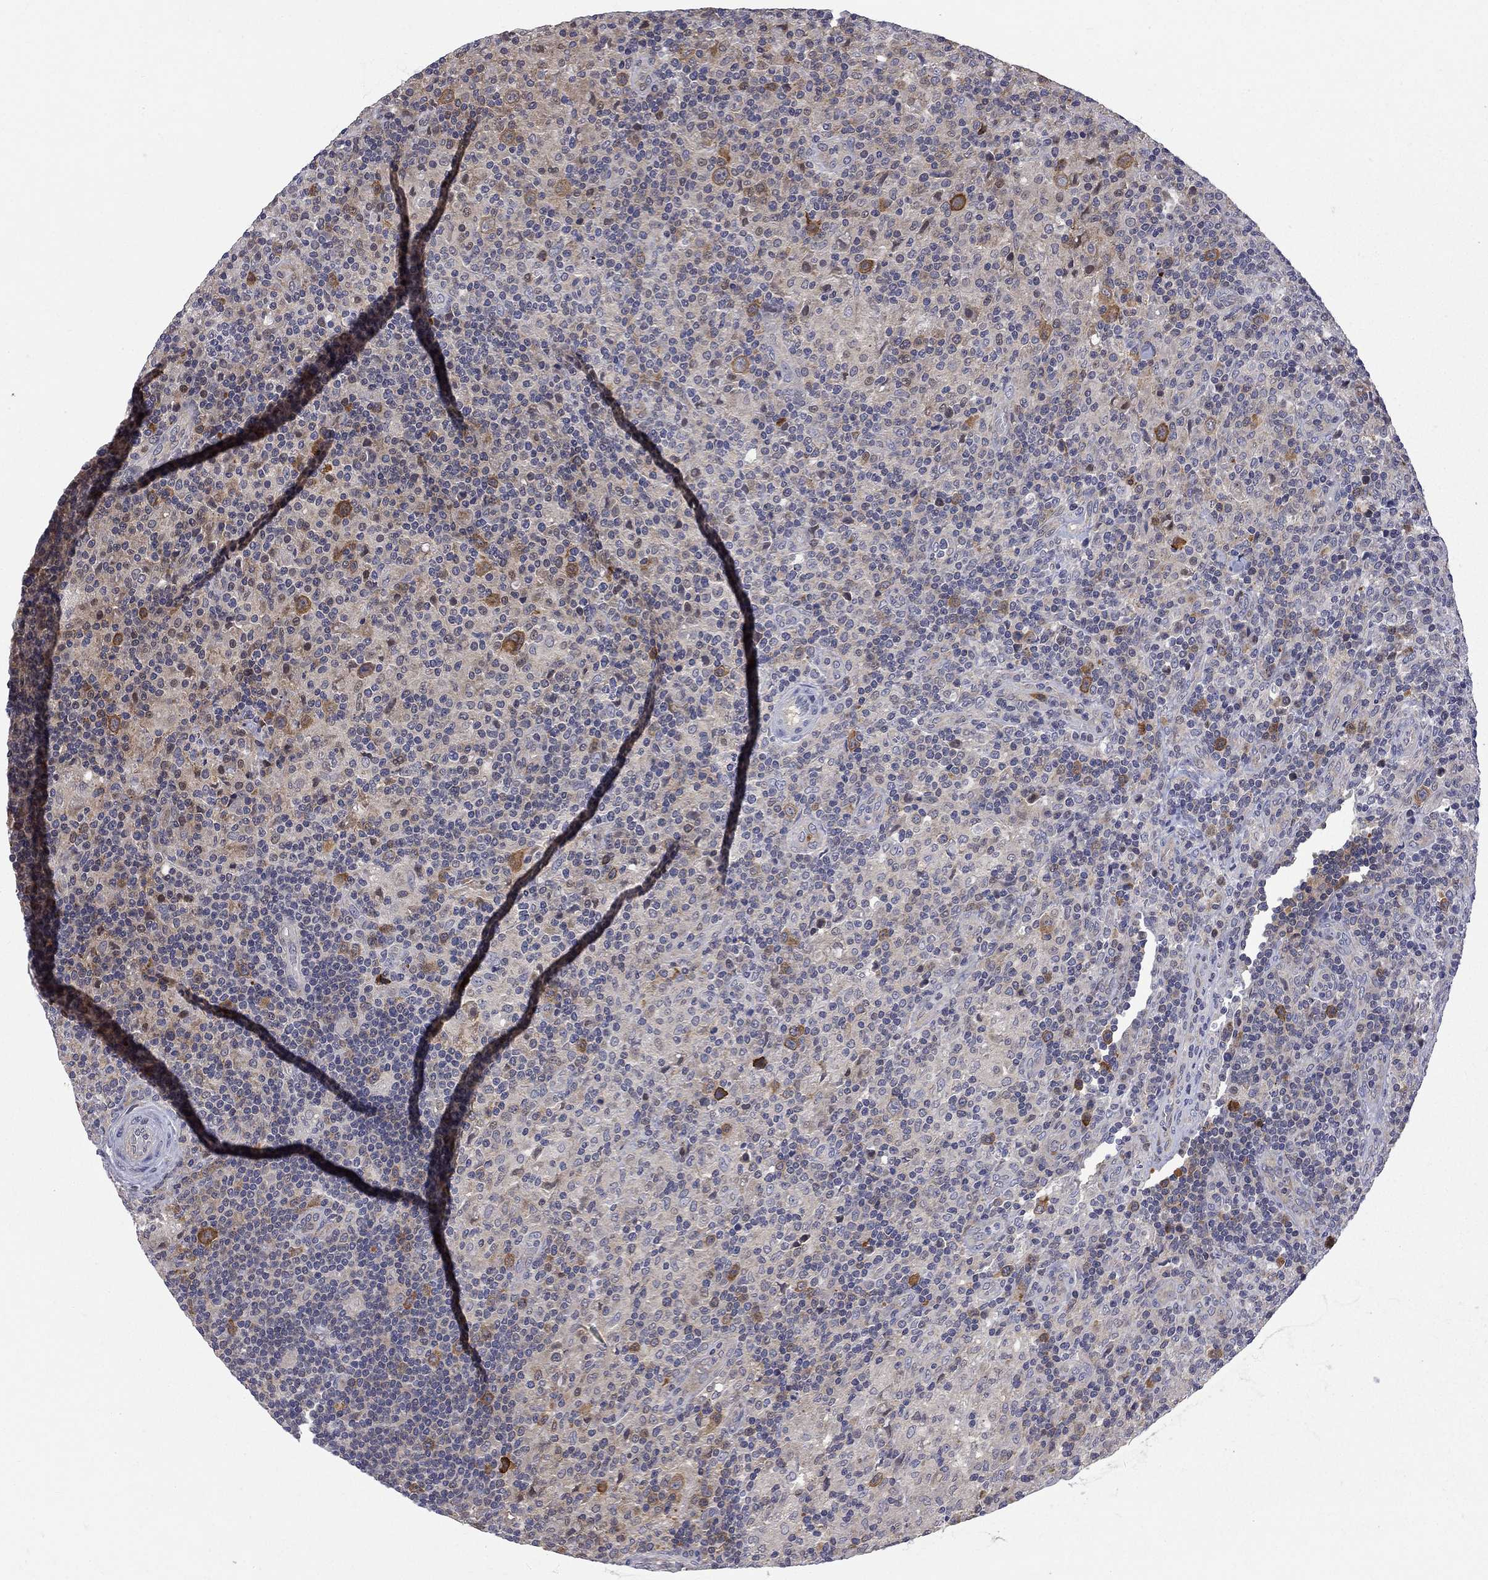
{"staining": {"intensity": "negative", "quantity": "none", "location": "none"}, "tissue": "lymphoma", "cell_type": "Tumor cells", "image_type": "cancer", "snomed": [{"axis": "morphology", "description": "Hodgkin's disease, NOS"}, {"axis": "topography", "description": "Lymph node"}], "caption": "Immunohistochemistry histopathology image of human lymphoma stained for a protein (brown), which reveals no positivity in tumor cells.", "gene": "GALNT8", "patient": {"sex": "male", "age": 70}}